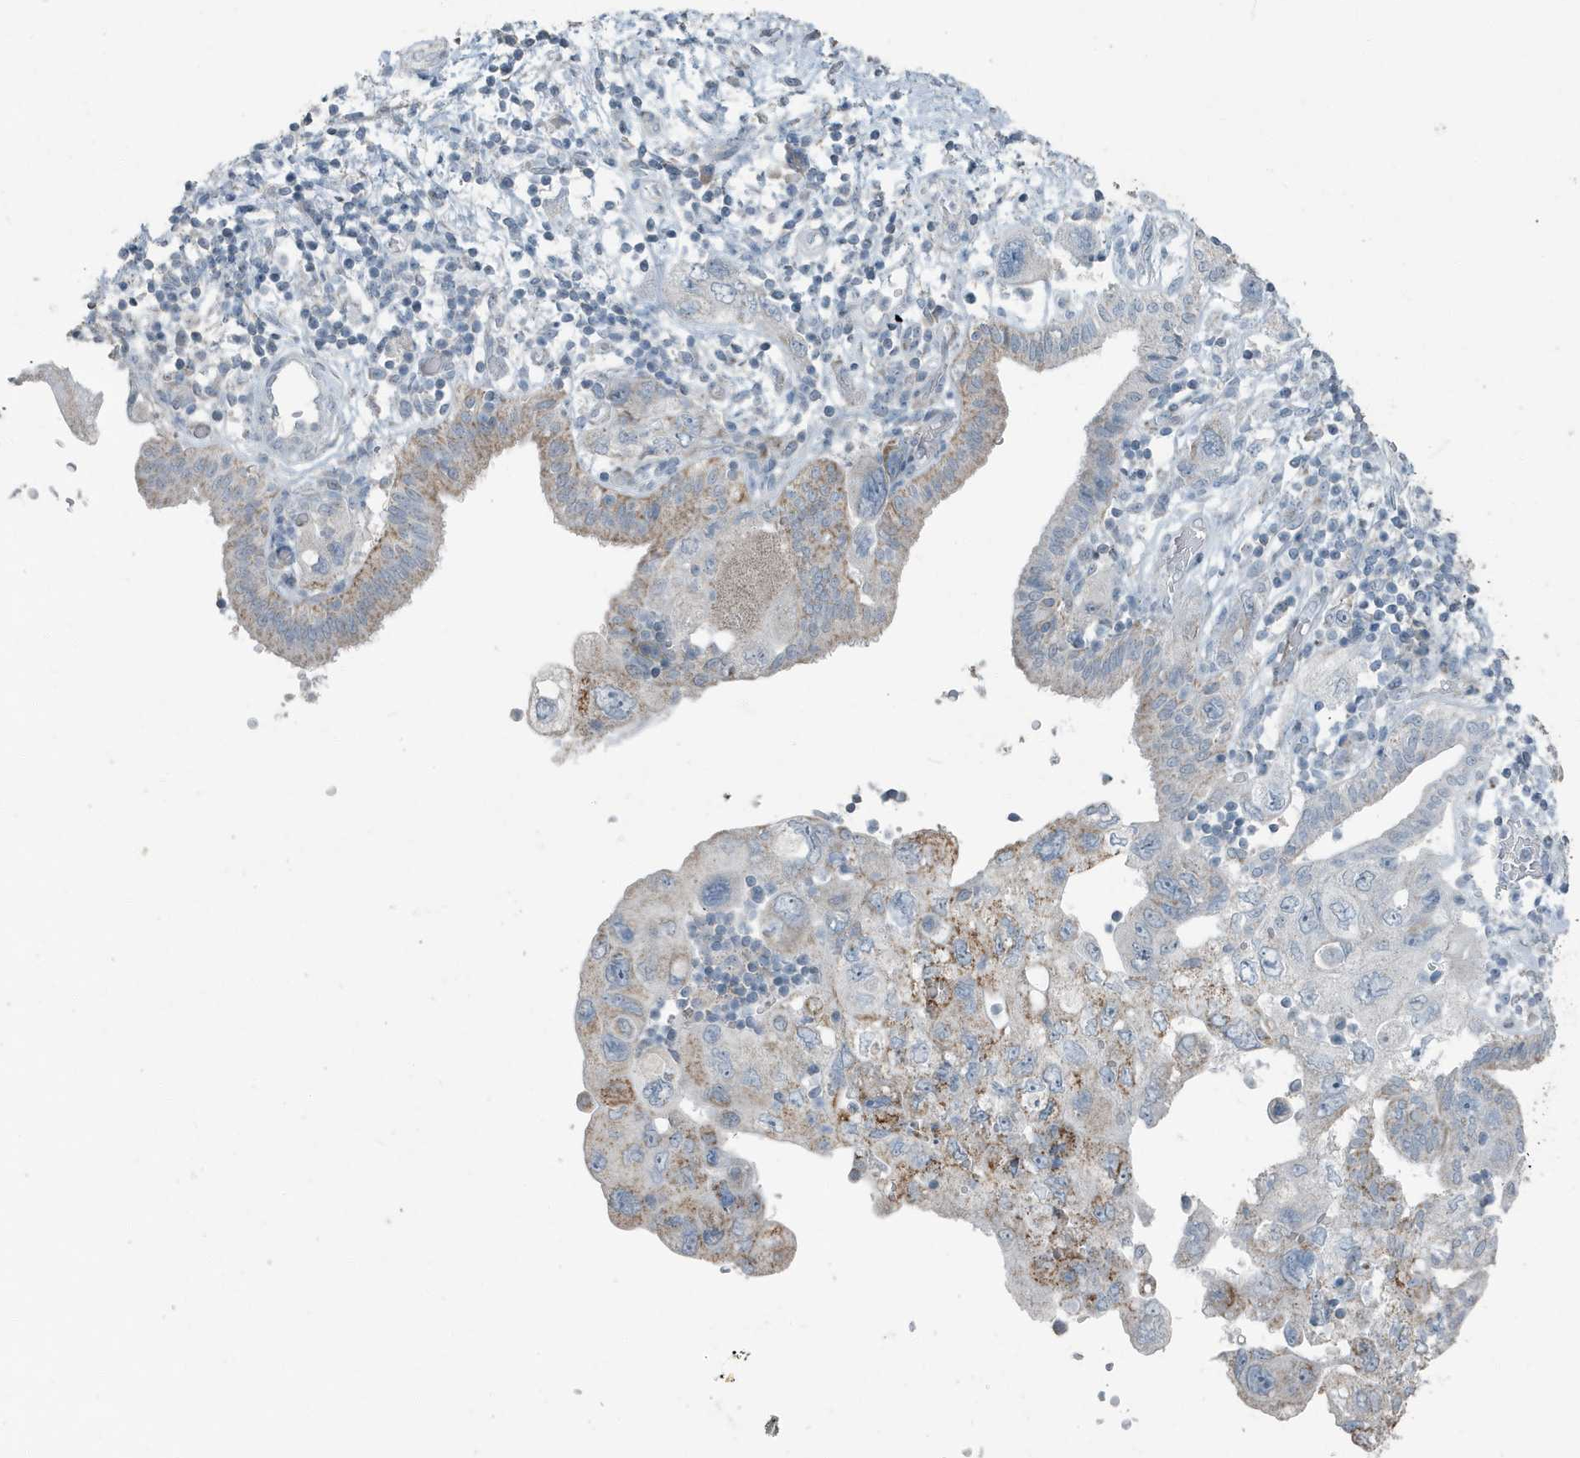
{"staining": {"intensity": "moderate", "quantity": "<25%", "location": "cytoplasmic/membranous"}, "tissue": "pancreatic cancer", "cell_type": "Tumor cells", "image_type": "cancer", "snomed": [{"axis": "morphology", "description": "Adenocarcinoma, NOS"}, {"axis": "topography", "description": "Pancreas"}], "caption": "There is low levels of moderate cytoplasmic/membranous staining in tumor cells of adenocarcinoma (pancreatic), as demonstrated by immunohistochemical staining (brown color).", "gene": "FAM162A", "patient": {"sex": "female", "age": 73}}